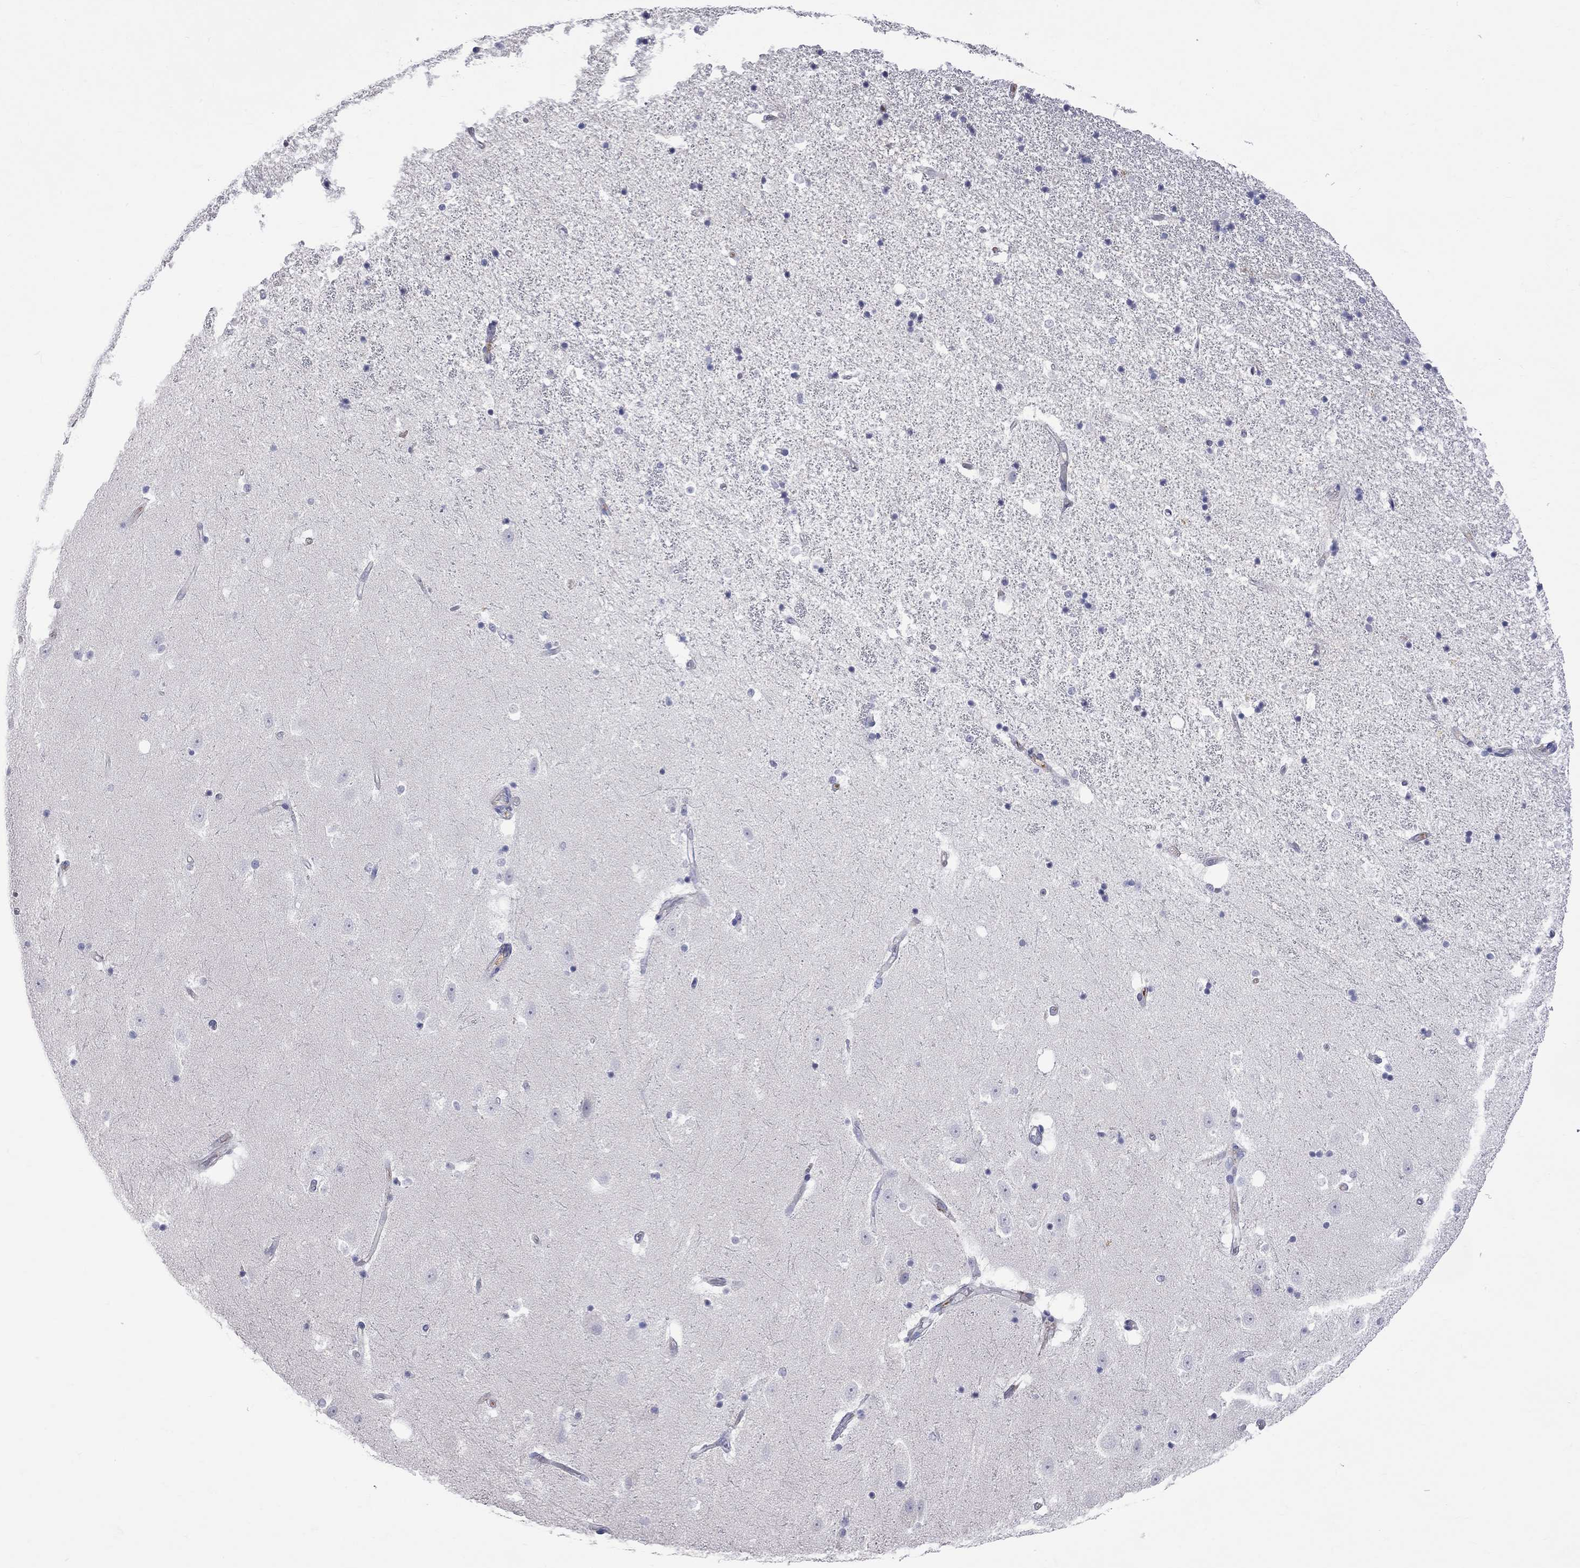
{"staining": {"intensity": "negative", "quantity": "none", "location": "none"}, "tissue": "hippocampus", "cell_type": "Glial cells", "image_type": "normal", "snomed": [{"axis": "morphology", "description": "Normal tissue, NOS"}, {"axis": "topography", "description": "Hippocampus"}], "caption": "DAB (3,3'-diaminobenzidine) immunohistochemical staining of normal human hippocampus displays no significant expression in glial cells.", "gene": "KCND2", "patient": {"sex": "male", "age": 49}}